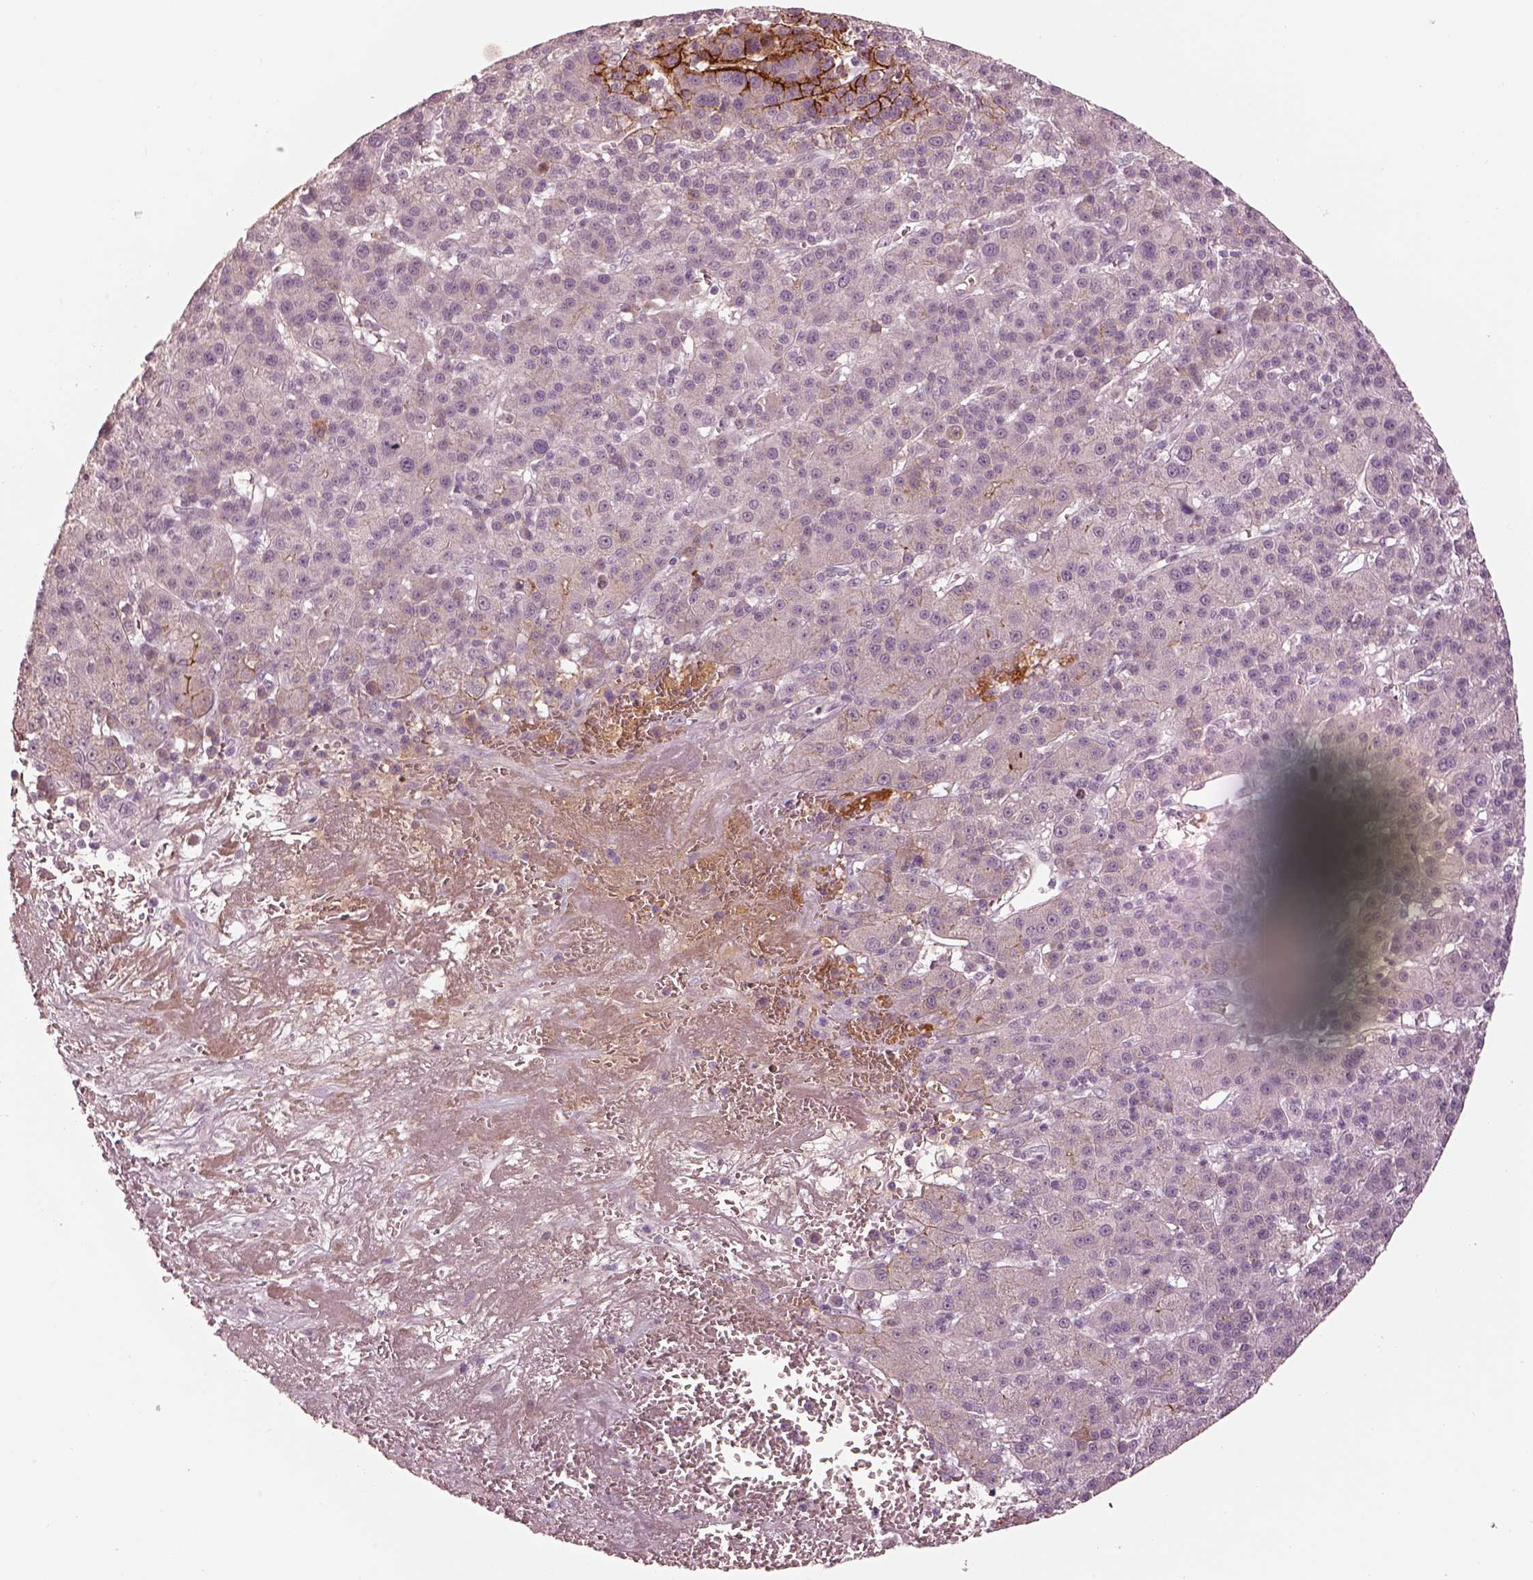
{"staining": {"intensity": "negative", "quantity": "none", "location": "none"}, "tissue": "liver cancer", "cell_type": "Tumor cells", "image_type": "cancer", "snomed": [{"axis": "morphology", "description": "Carcinoma, Hepatocellular, NOS"}, {"axis": "topography", "description": "Liver"}], "caption": "Tumor cells are negative for brown protein staining in liver cancer (hepatocellular carcinoma).", "gene": "KCNA2", "patient": {"sex": "female", "age": 60}}